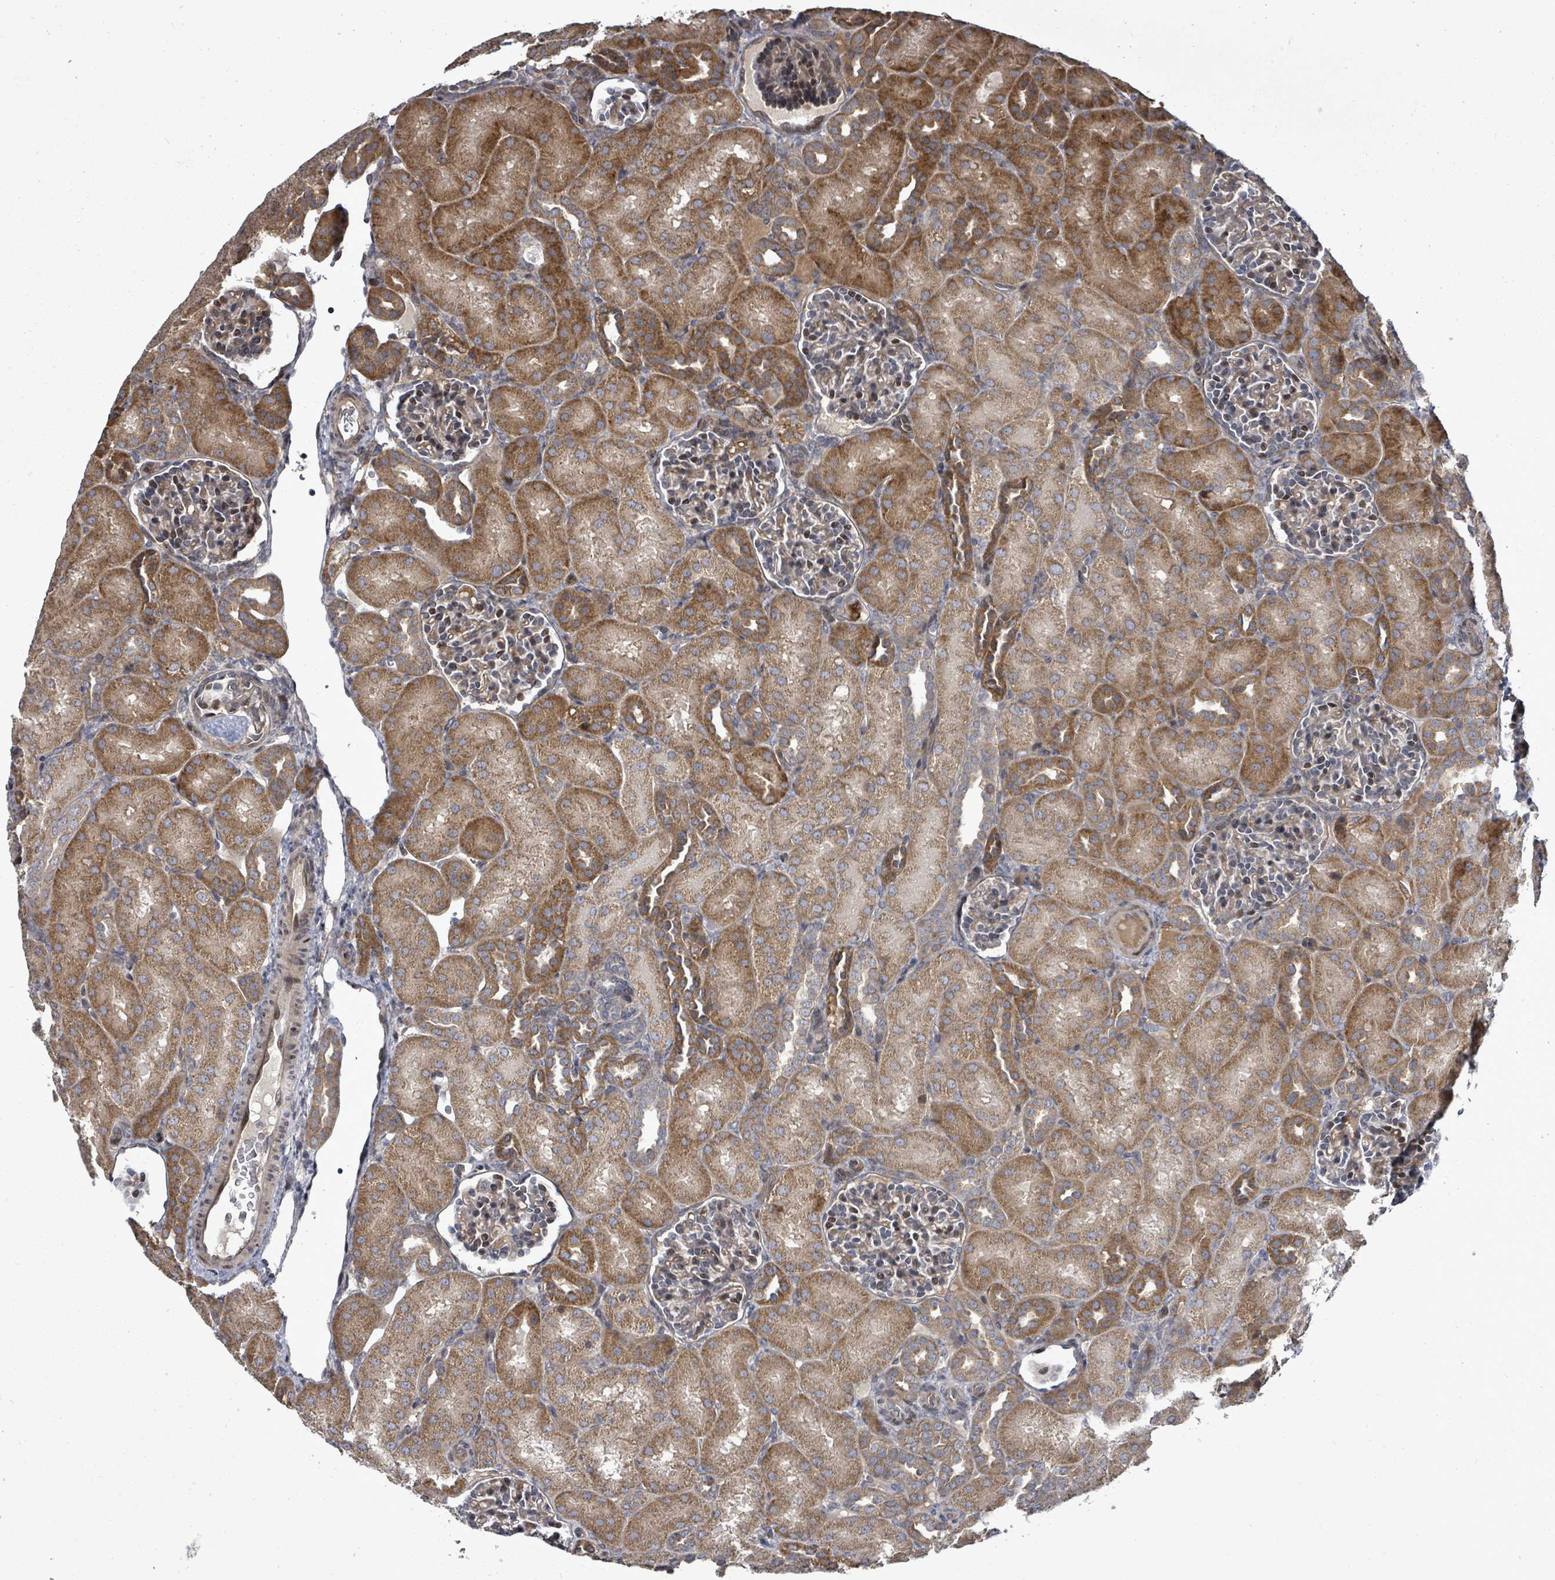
{"staining": {"intensity": "moderate", "quantity": "25%-75%", "location": "cytoplasmic/membranous"}, "tissue": "kidney", "cell_type": "Cells in glomeruli", "image_type": "normal", "snomed": [{"axis": "morphology", "description": "Normal tissue, NOS"}, {"axis": "topography", "description": "Kidney"}], "caption": "A brown stain highlights moderate cytoplasmic/membranous positivity of a protein in cells in glomeruli of normal kidney. The staining was performed using DAB (3,3'-diaminobenzidine) to visualize the protein expression in brown, while the nuclei were stained in blue with hematoxylin (Magnification: 20x).", "gene": "KRTAP27", "patient": {"sex": "male", "age": 1}}